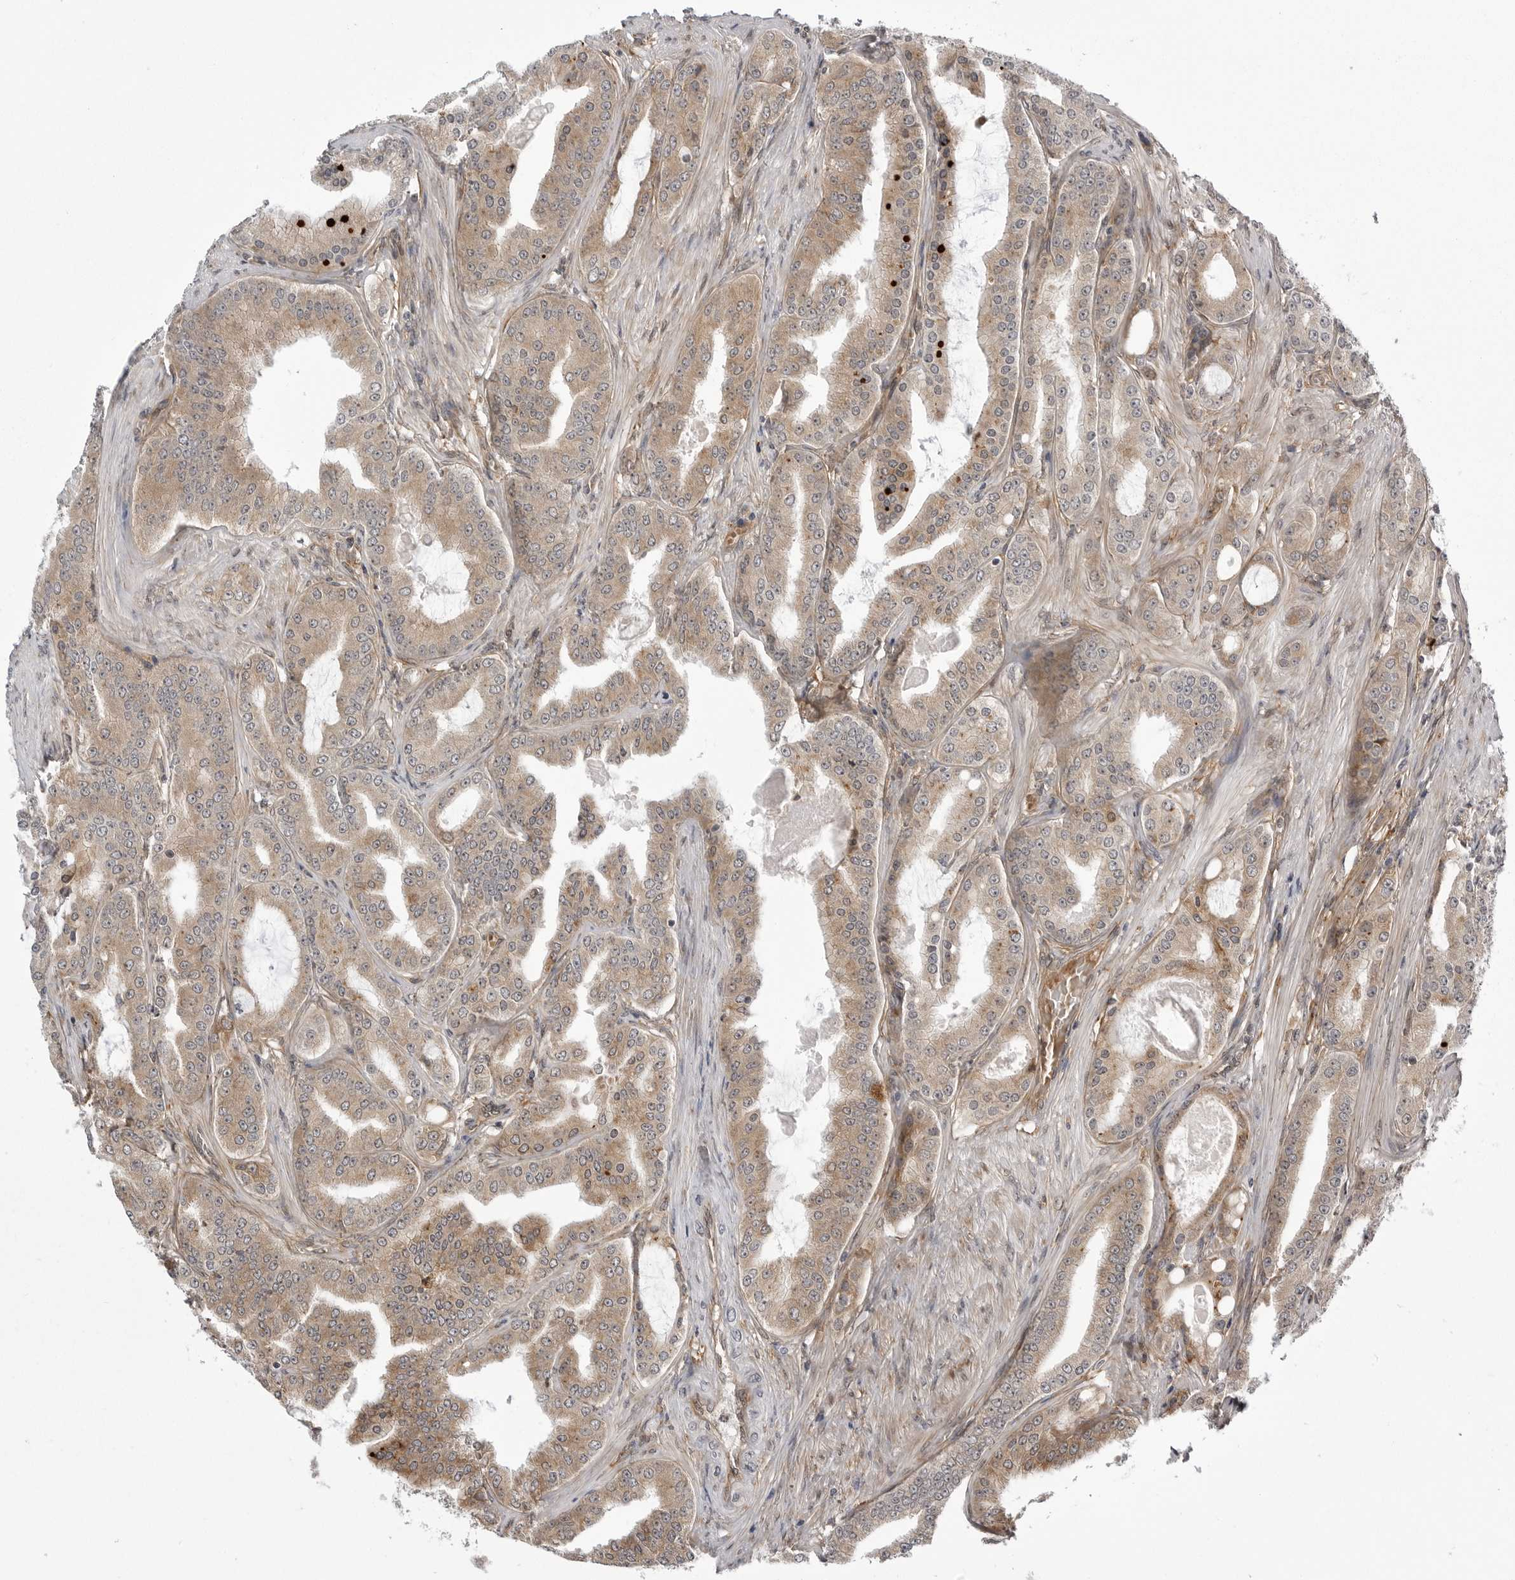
{"staining": {"intensity": "weak", "quantity": ">75%", "location": "cytoplasmic/membranous"}, "tissue": "prostate cancer", "cell_type": "Tumor cells", "image_type": "cancer", "snomed": [{"axis": "morphology", "description": "Adenocarcinoma, High grade"}, {"axis": "topography", "description": "Prostate"}], "caption": "Tumor cells demonstrate low levels of weak cytoplasmic/membranous staining in about >75% of cells in human prostate cancer (adenocarcinoma (high-grade)).", "gene": "ARL5A", "patient": {"sex": "male", "age": 60}}